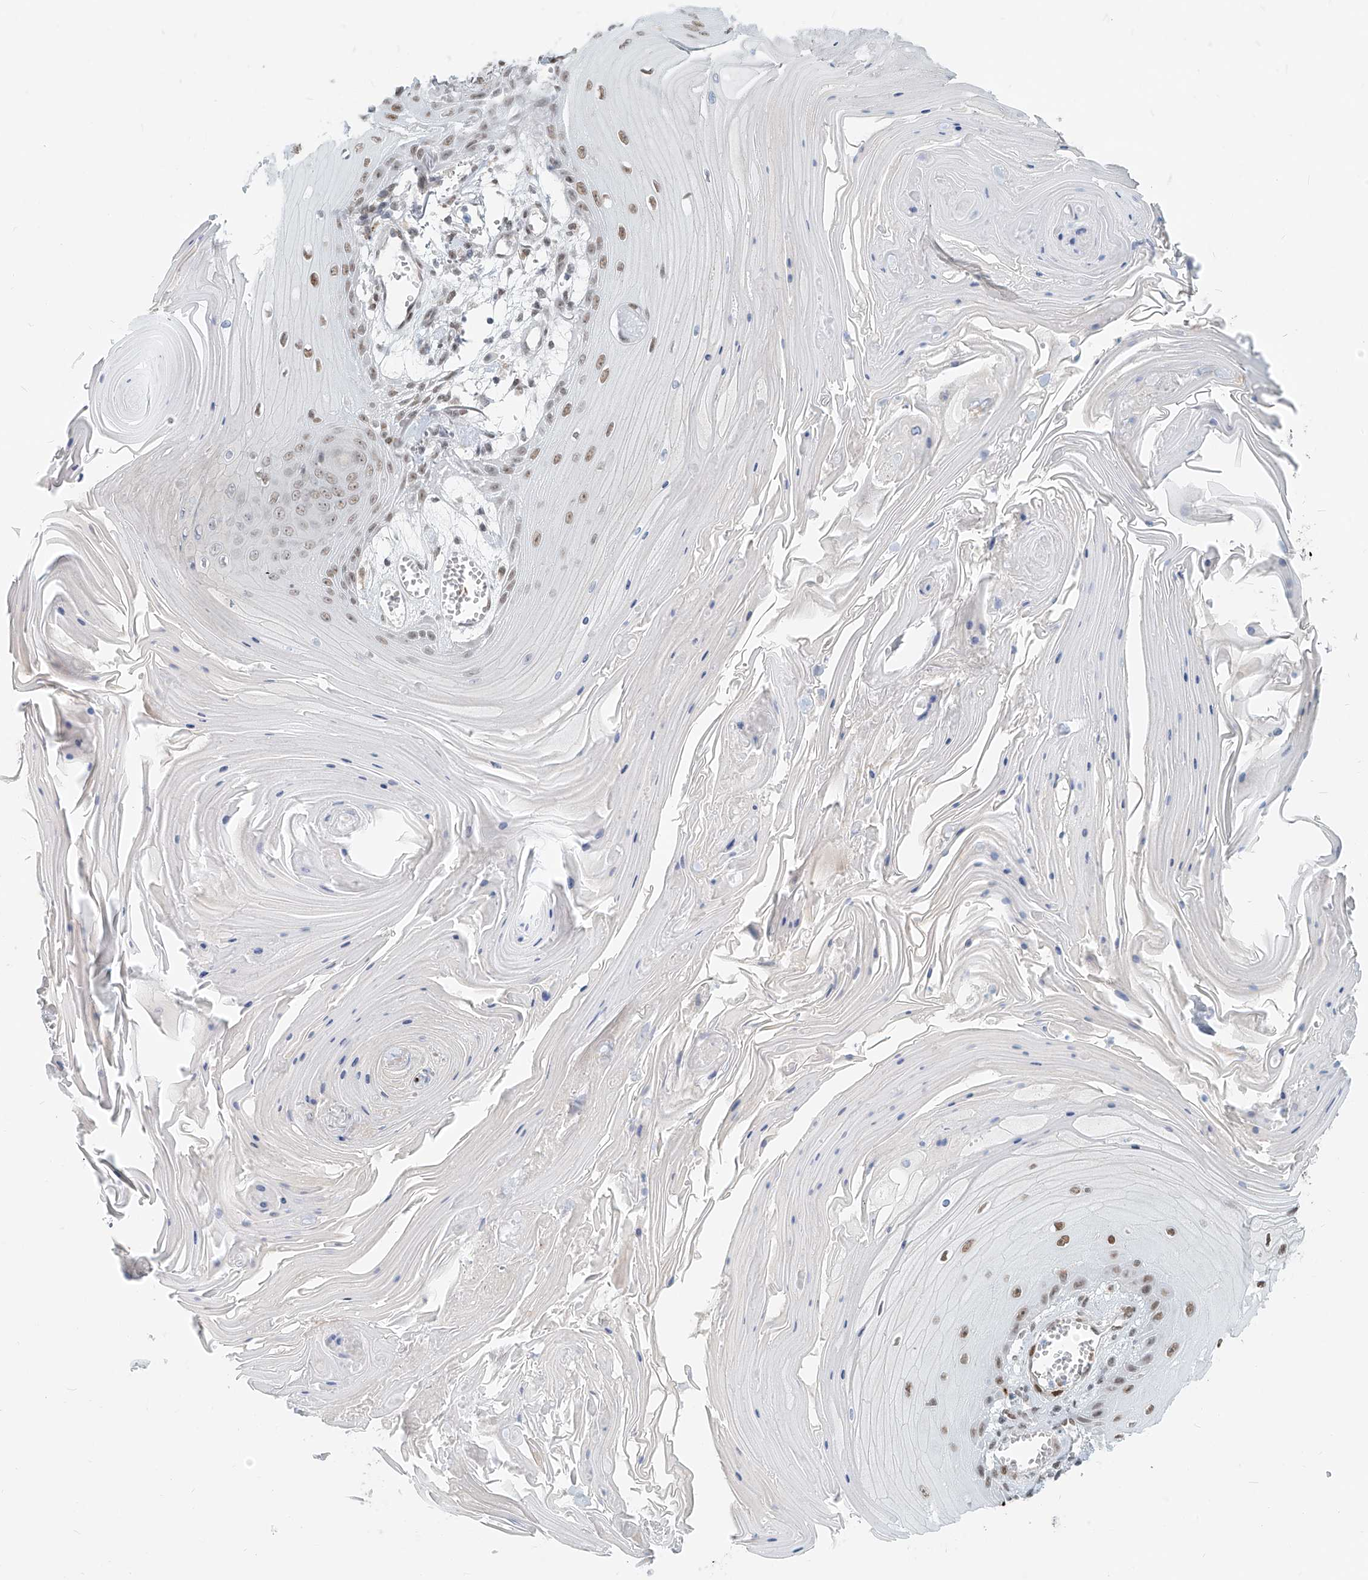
{"staining": {"intensity": "moderate", "quantity": "<25%", "location": "nuclear"}, "tissue": "skin cancer", "cell_type": "Tumor cells", "image_type": "cancer", "snomed": [{"axis": "morphology", "description": "Squamous cell carcinoma, NOS"}, {"axis": "topography", "description": "Skin"}], "caption": "IHC (DAB (3,3'-diaminobenzidine)) staining of human skin cancer (squamous cell carcinoma) reveals moderate nuclear protein expression in about <25% of tumor cells.", "gene": "SASH1", "patient": {"sex": "male", "age": 74}}